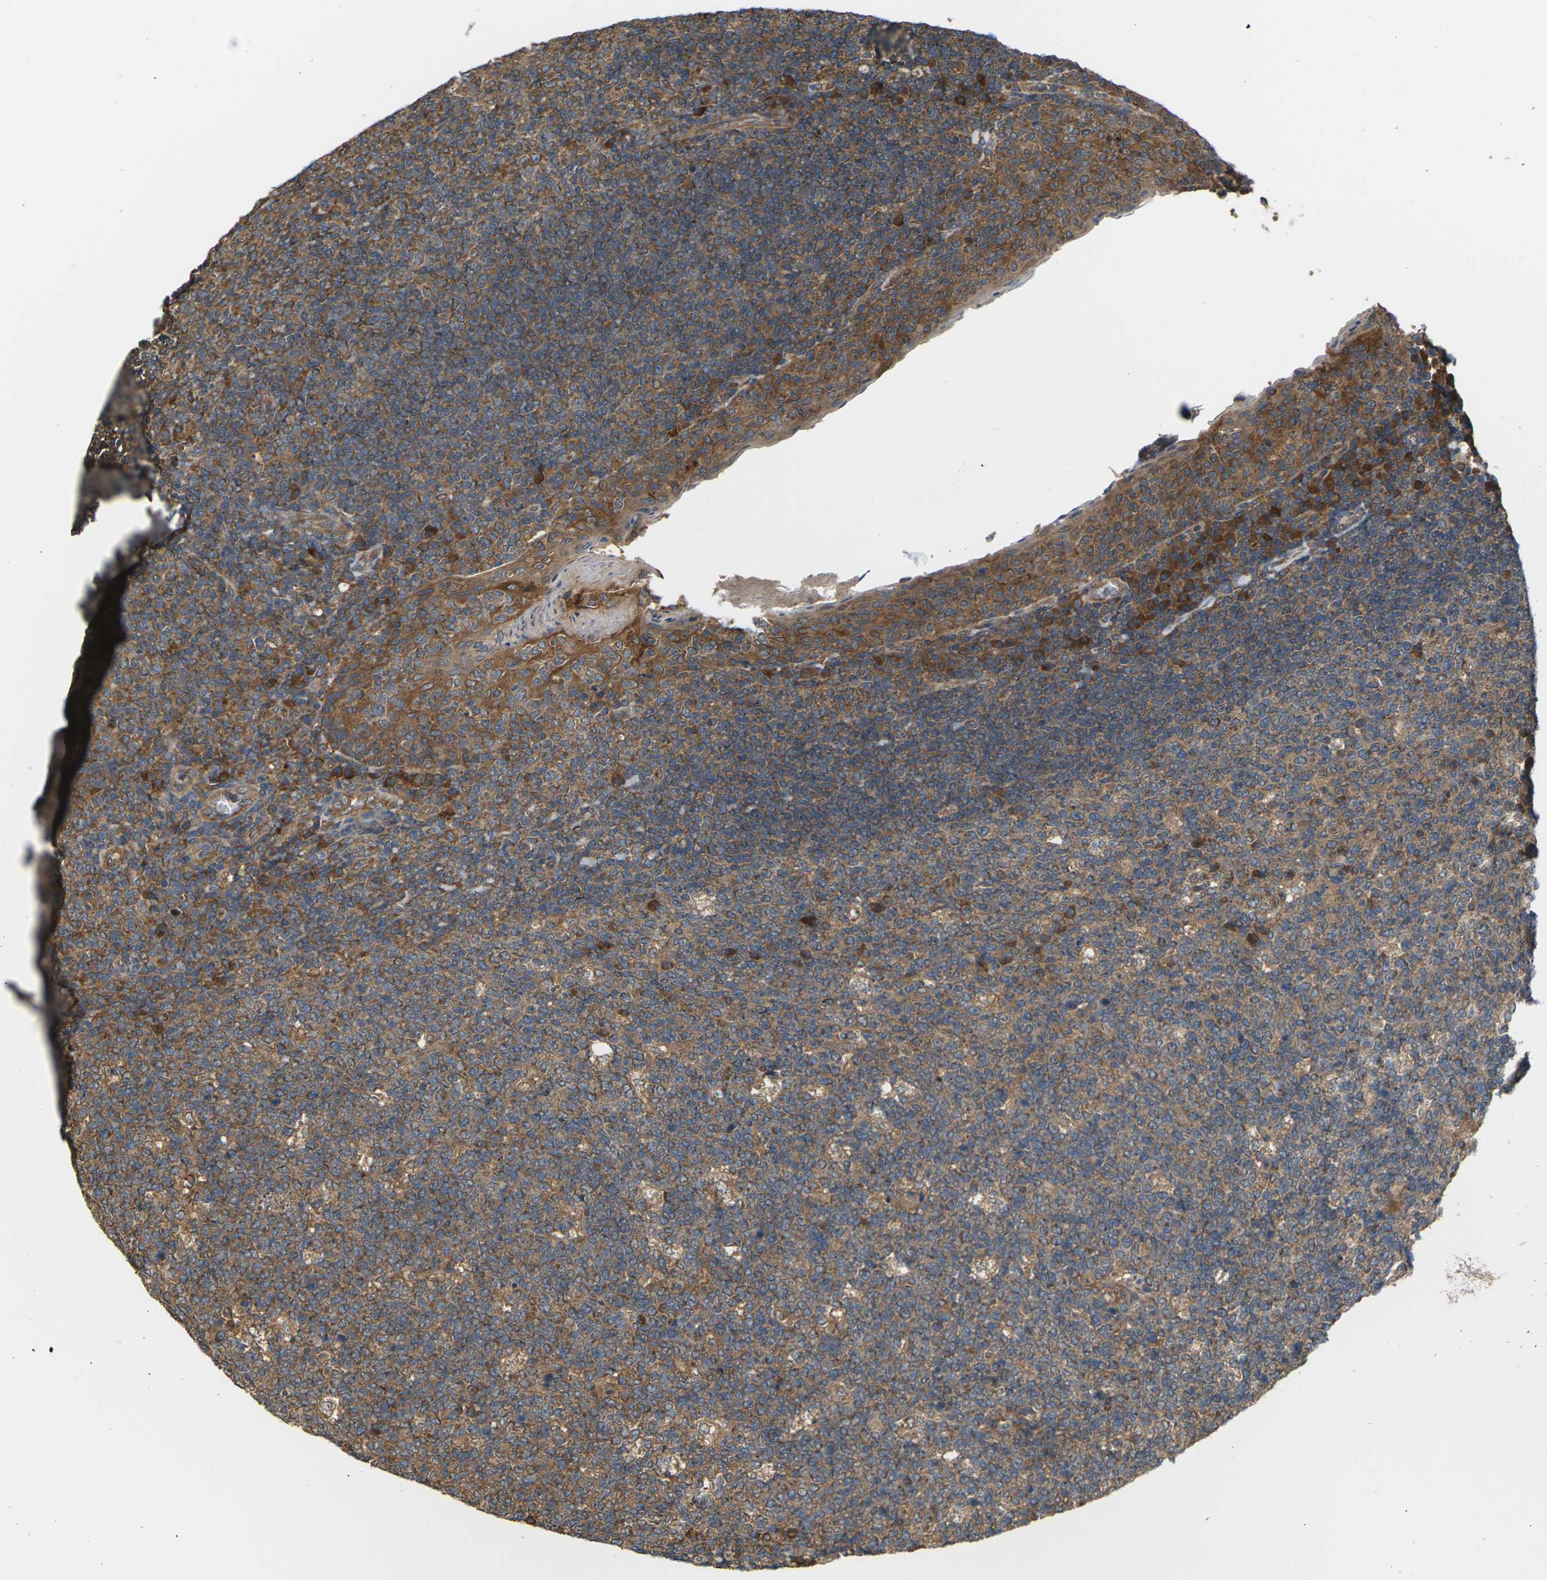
{"staining": {"intensity": "moderate", "quantity": ">75%", "location": "cytoplasmic/membranous"}, "tissue": "tonsil", "cell_type": "Germinal center cells", "image_type": "normal", "snomed": [{"axis": "morphology", "description": "Normal tissue, NOS"}, {"axis": "topography", "description": "Tonsil"}], "caption": "Immunohistochemical staining of benign tonsil displays >75% levels of moderate cytoplasmic/membranous protein expression in approximately >75% of germinal center cells. Using DAB (3,3'-diaminobenzidine) (brown) and hematoxylin (blue) stains, captured at high magnification using brightfield microscopy.", "gene": "NRAS", "patient": {"sex": "male", "age": 17}}